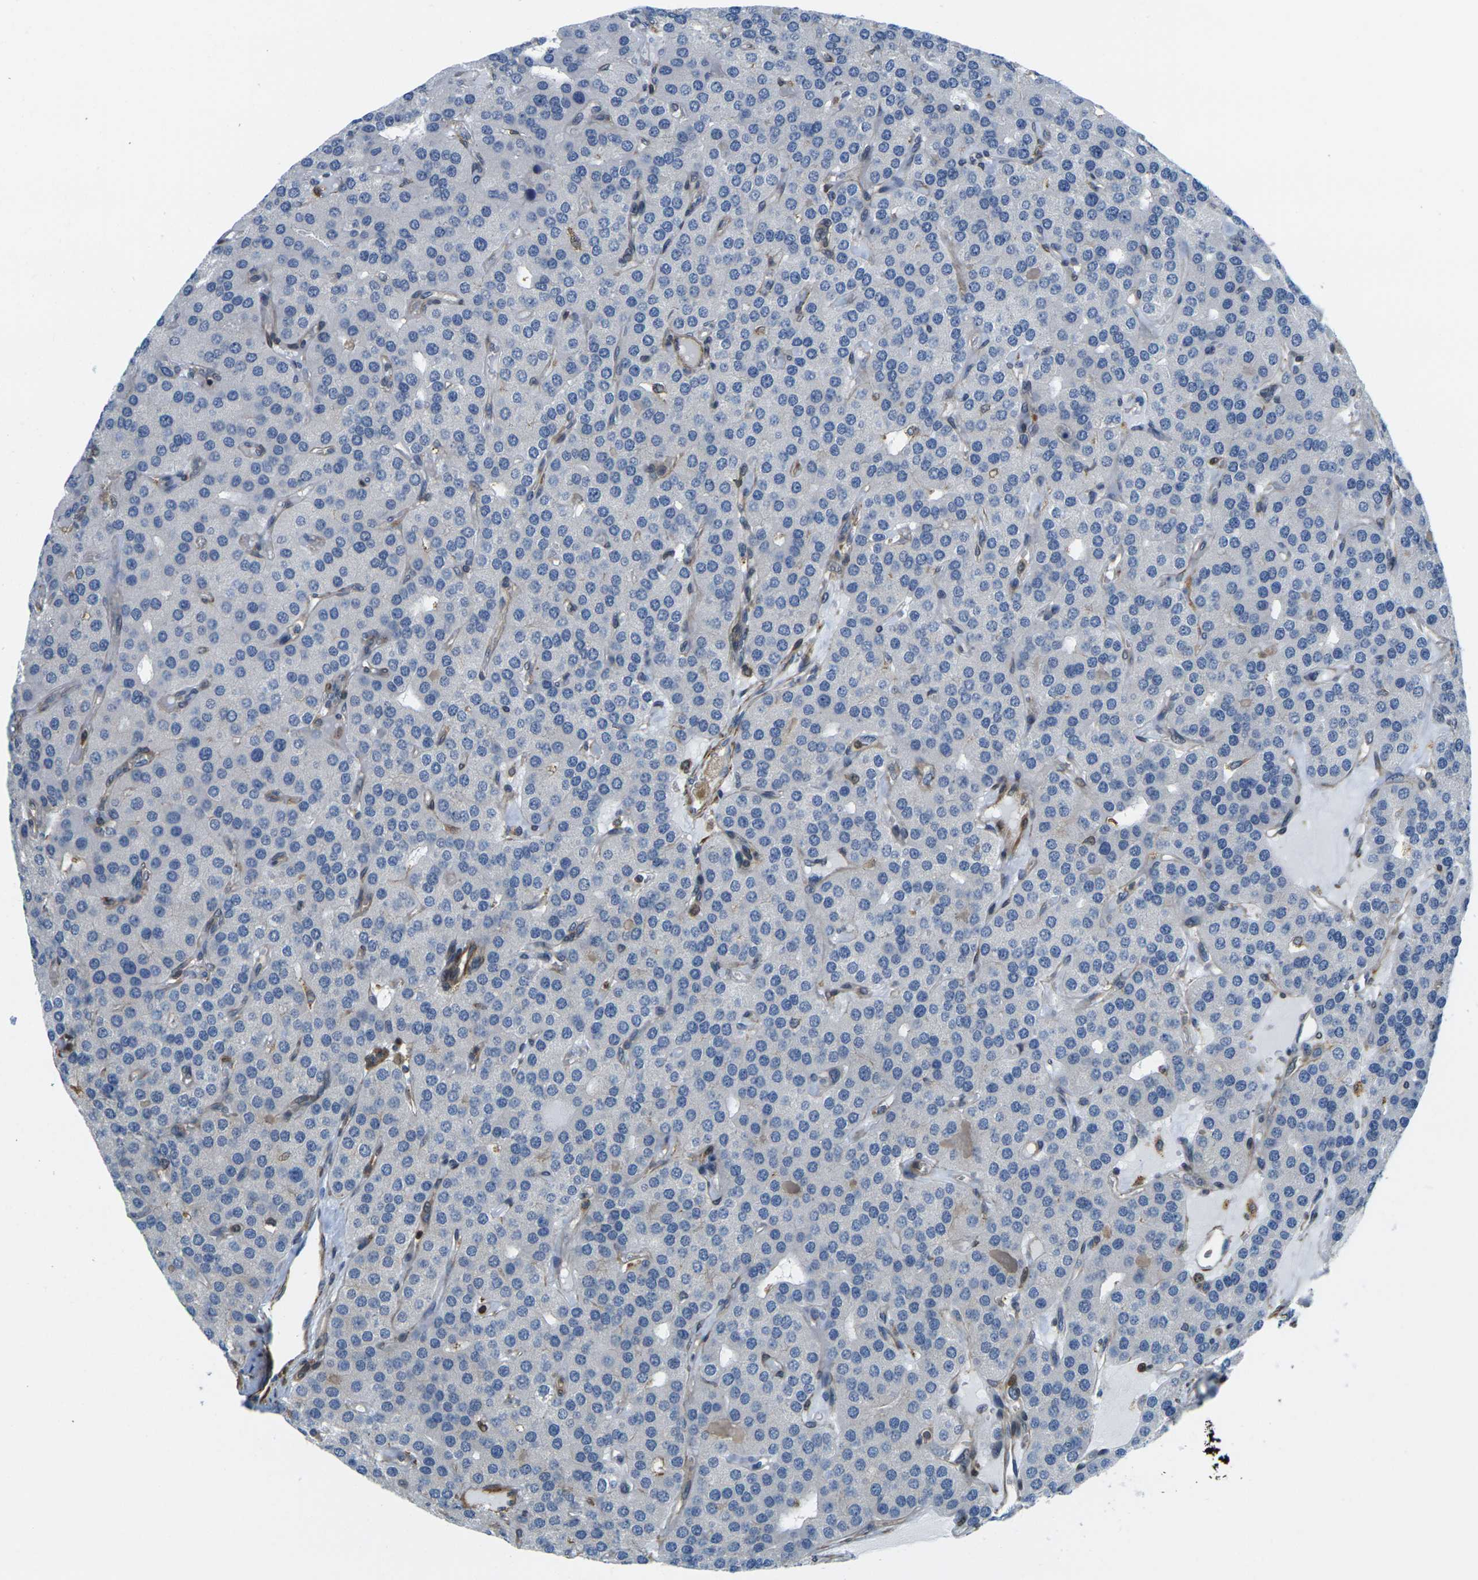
{"staining": {"intensity": "negative", "quantity": "none", "location": "none"}, "tissue": "parathyroid gland", "cell_type": "Glandular cells", "image_type": "normal", "snomed": [{"axis": "morphology", "description": "Normal tissue, NOS"}, {"axis": "morphology", "description": "Adenoma, NOS"}, {"axis": "topography", "description": "Parathyroid gland"}], "caption": "The photomicrograph shows no staining of glandular cells in unremarkable parathyroid gland. The staining was performed using DAB to visualize the protein expression in brown, while the nuclei were stained in blue with hematoxylin (Magnification: 20x).", "gene": "LASP1", "patient": {"sex": "female", "age": 86}}